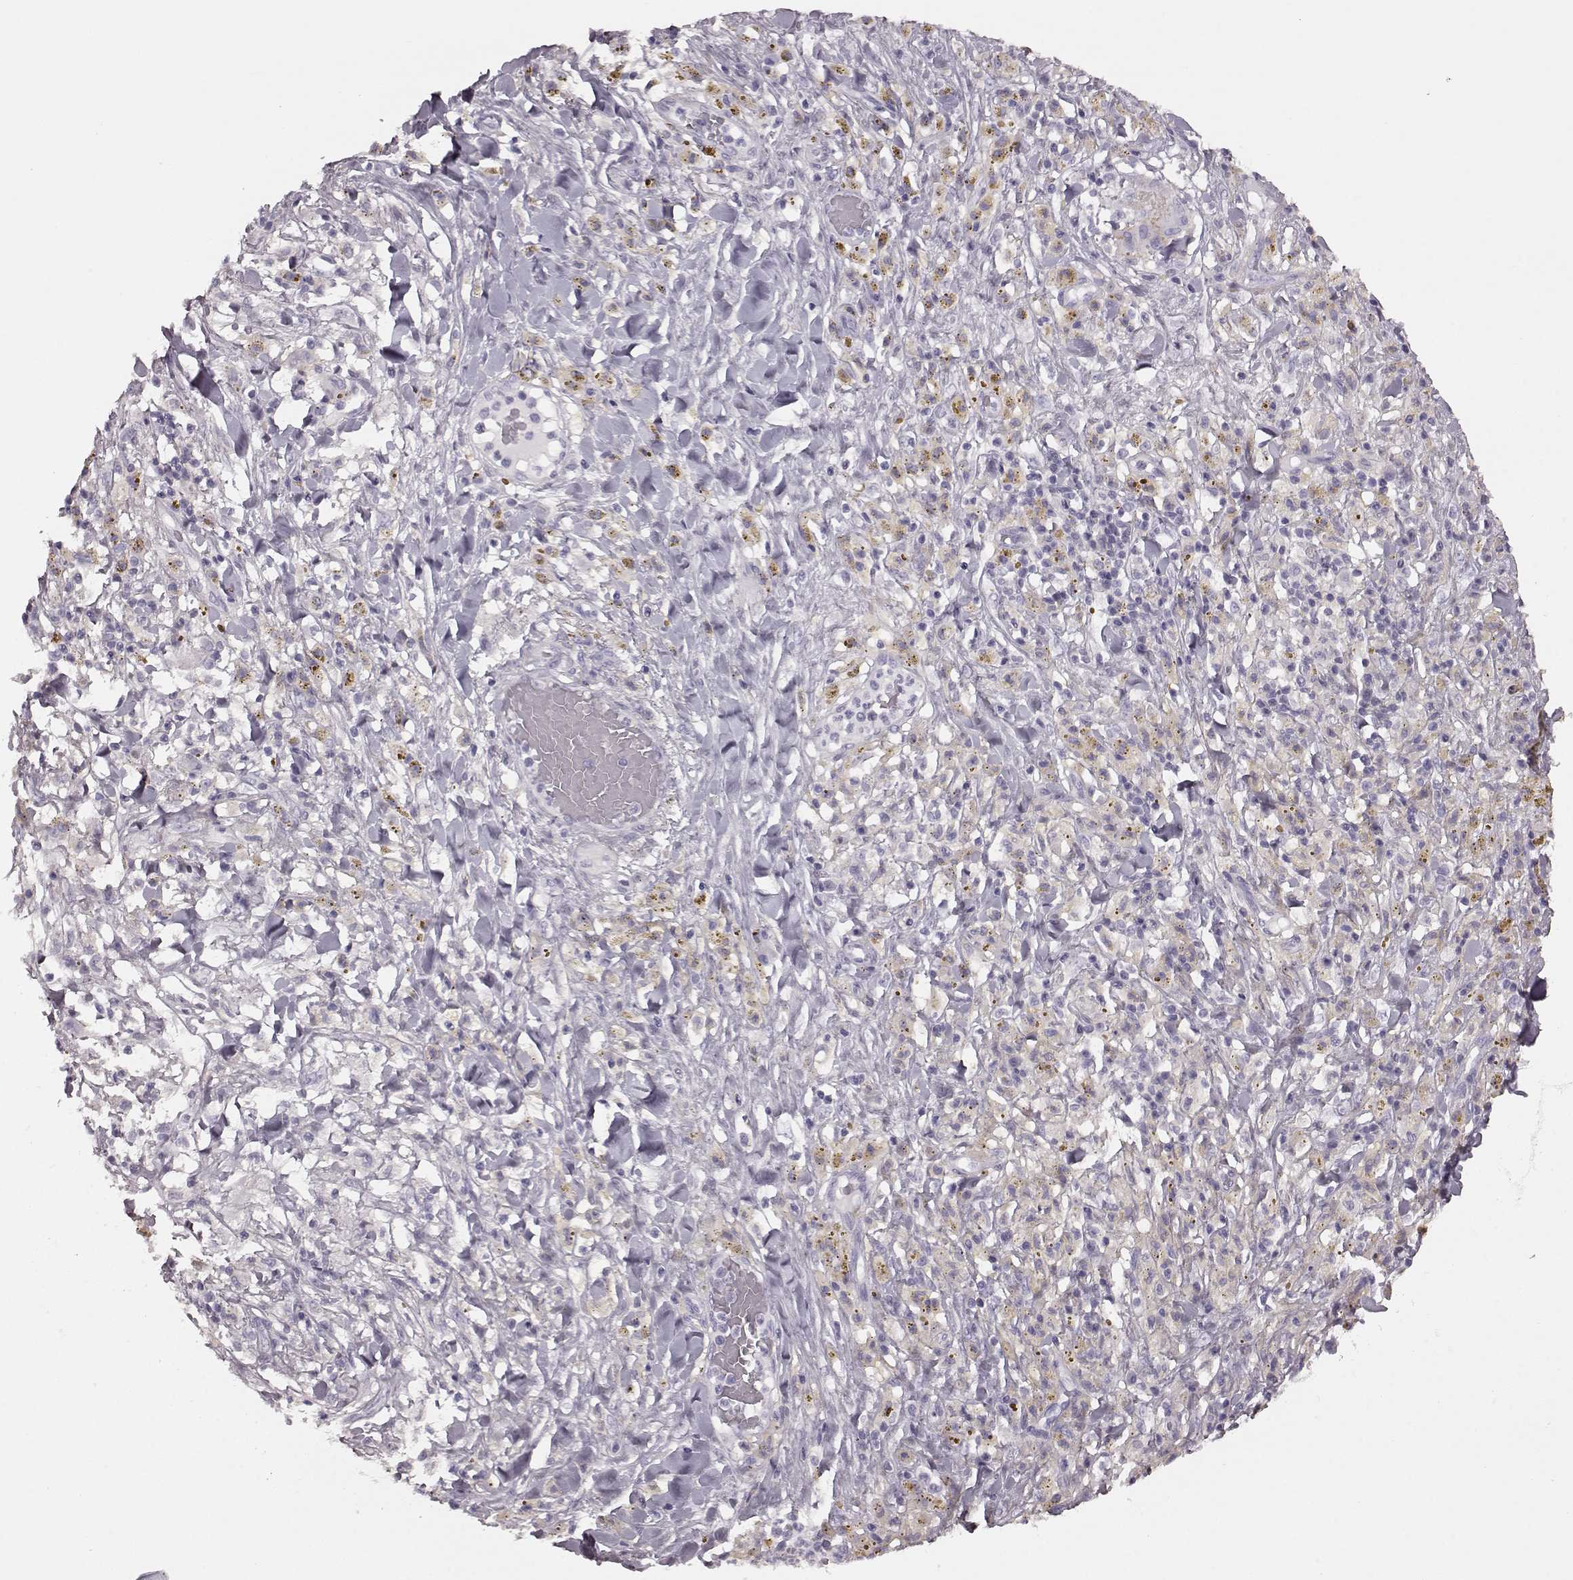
{"staining": {"intensity": "negative", "quantity": "none", "location": "none"}, "tissue": "melanoma", "cell_type": "Tumor cells", "image_type": "cancer", "snomed": [{"axis": "morphology", "description": "Malignant melanoma, NOS"}, {"axis": "topography", "description": "Skin"}], "caption": "Protein analysis of melanoma displays no significant positivity in tumor cells.", "gene": "CRYBA2", "patient": {"sex": "female", "age": 91}}